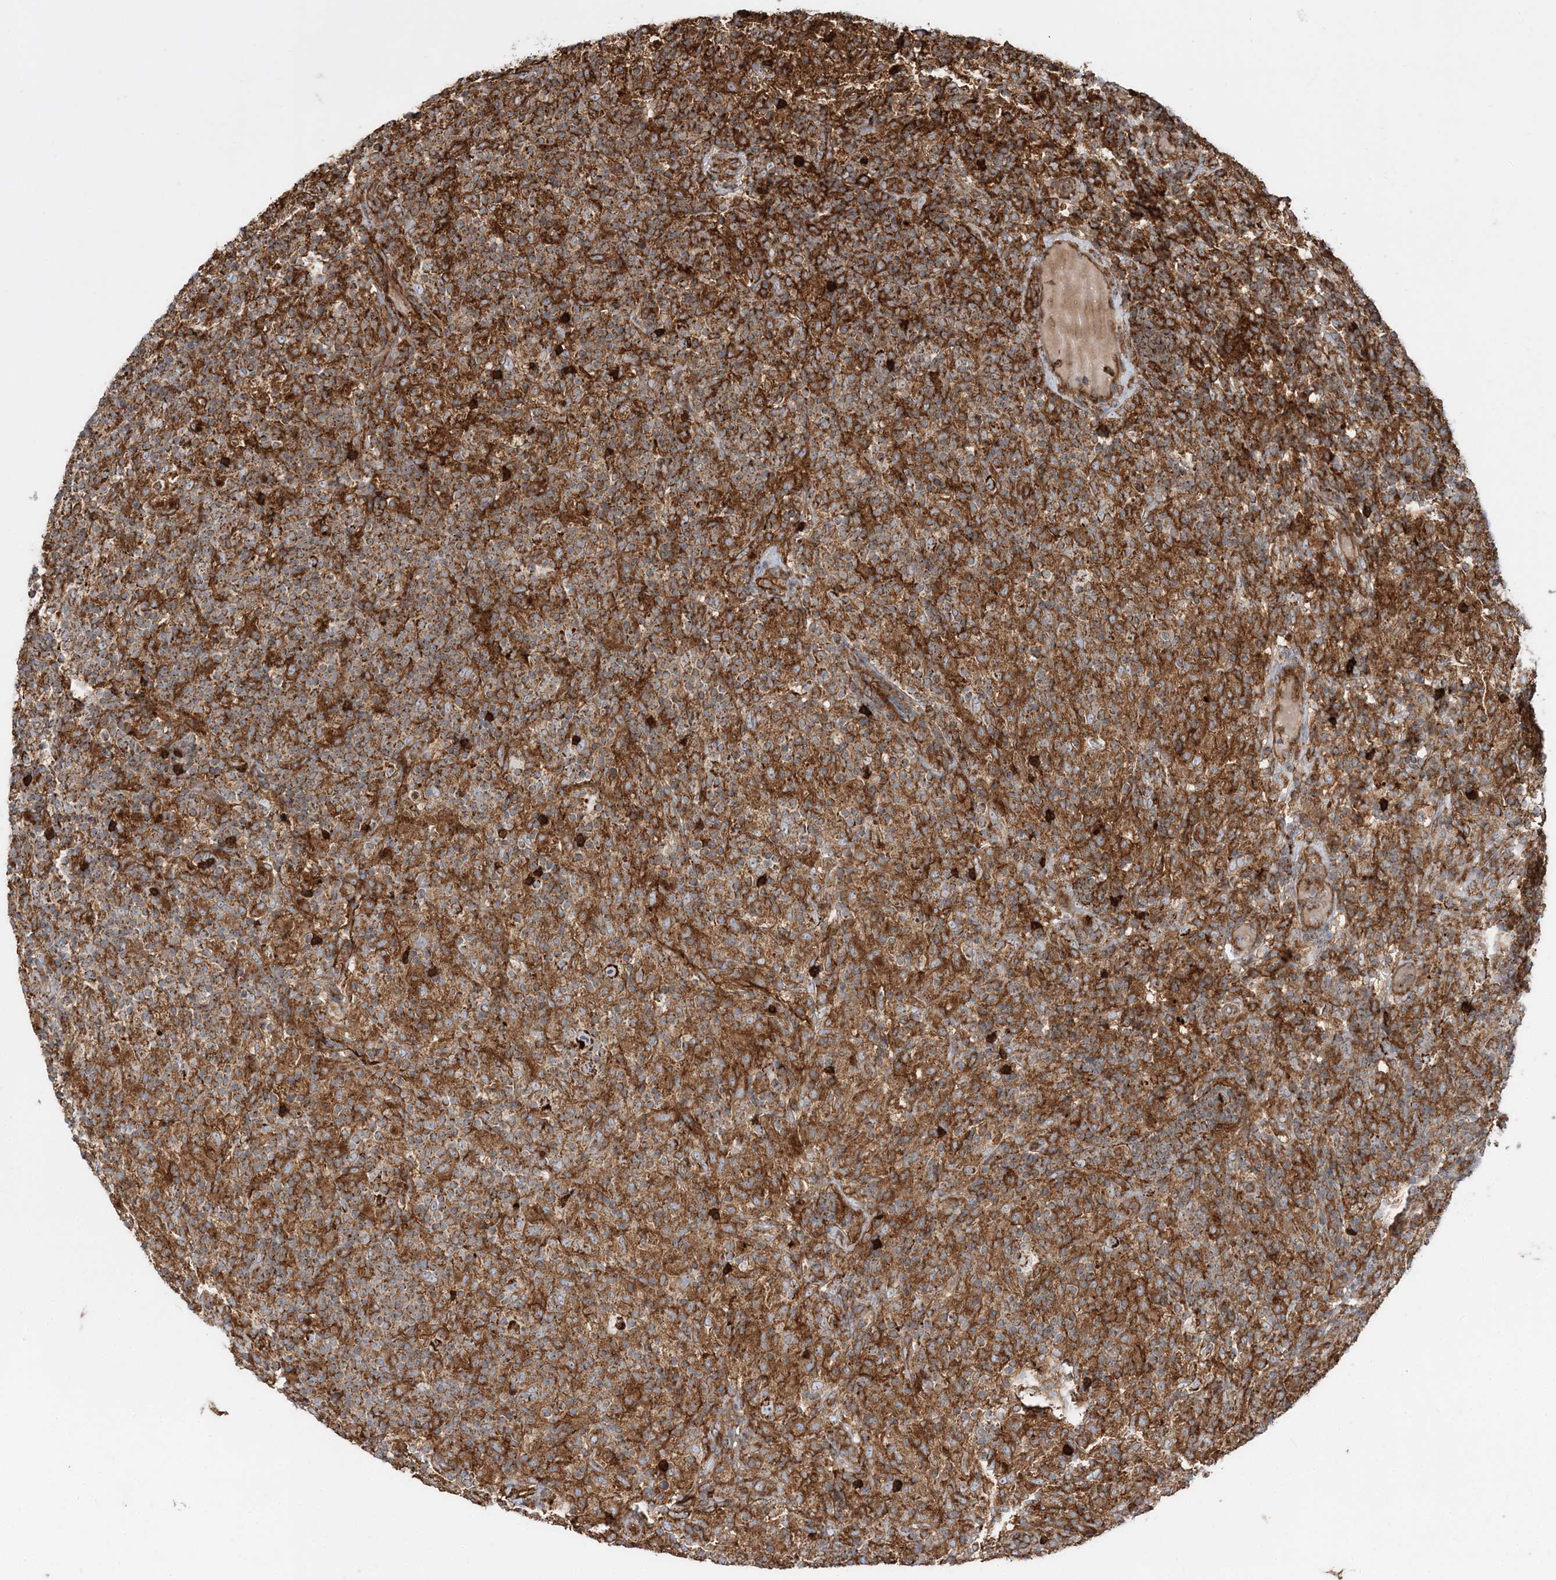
{"staining": {"intensity": "moderate", "quantity": ">75%", "location": "cytoplasmic/membranous"}, "tissue": "lymphoma", "cell_type": "Tumor cells", "image_type": "cancer", "snomed": [{"axis": "morphology", "description": "Hodgkin's disease, NOS"}, {"axis": "topography", "description": "Lymph node"}], "caption": "A high-resolution photomicrograph shows immunohistochemistry staining of Hodgkin's disease, which demonstrates moderate cytoplasmic/membranous expression in about >75% of tumor cells.", "gene": "LRPPRC", "patient": {"sex": "male", "age": 70}}